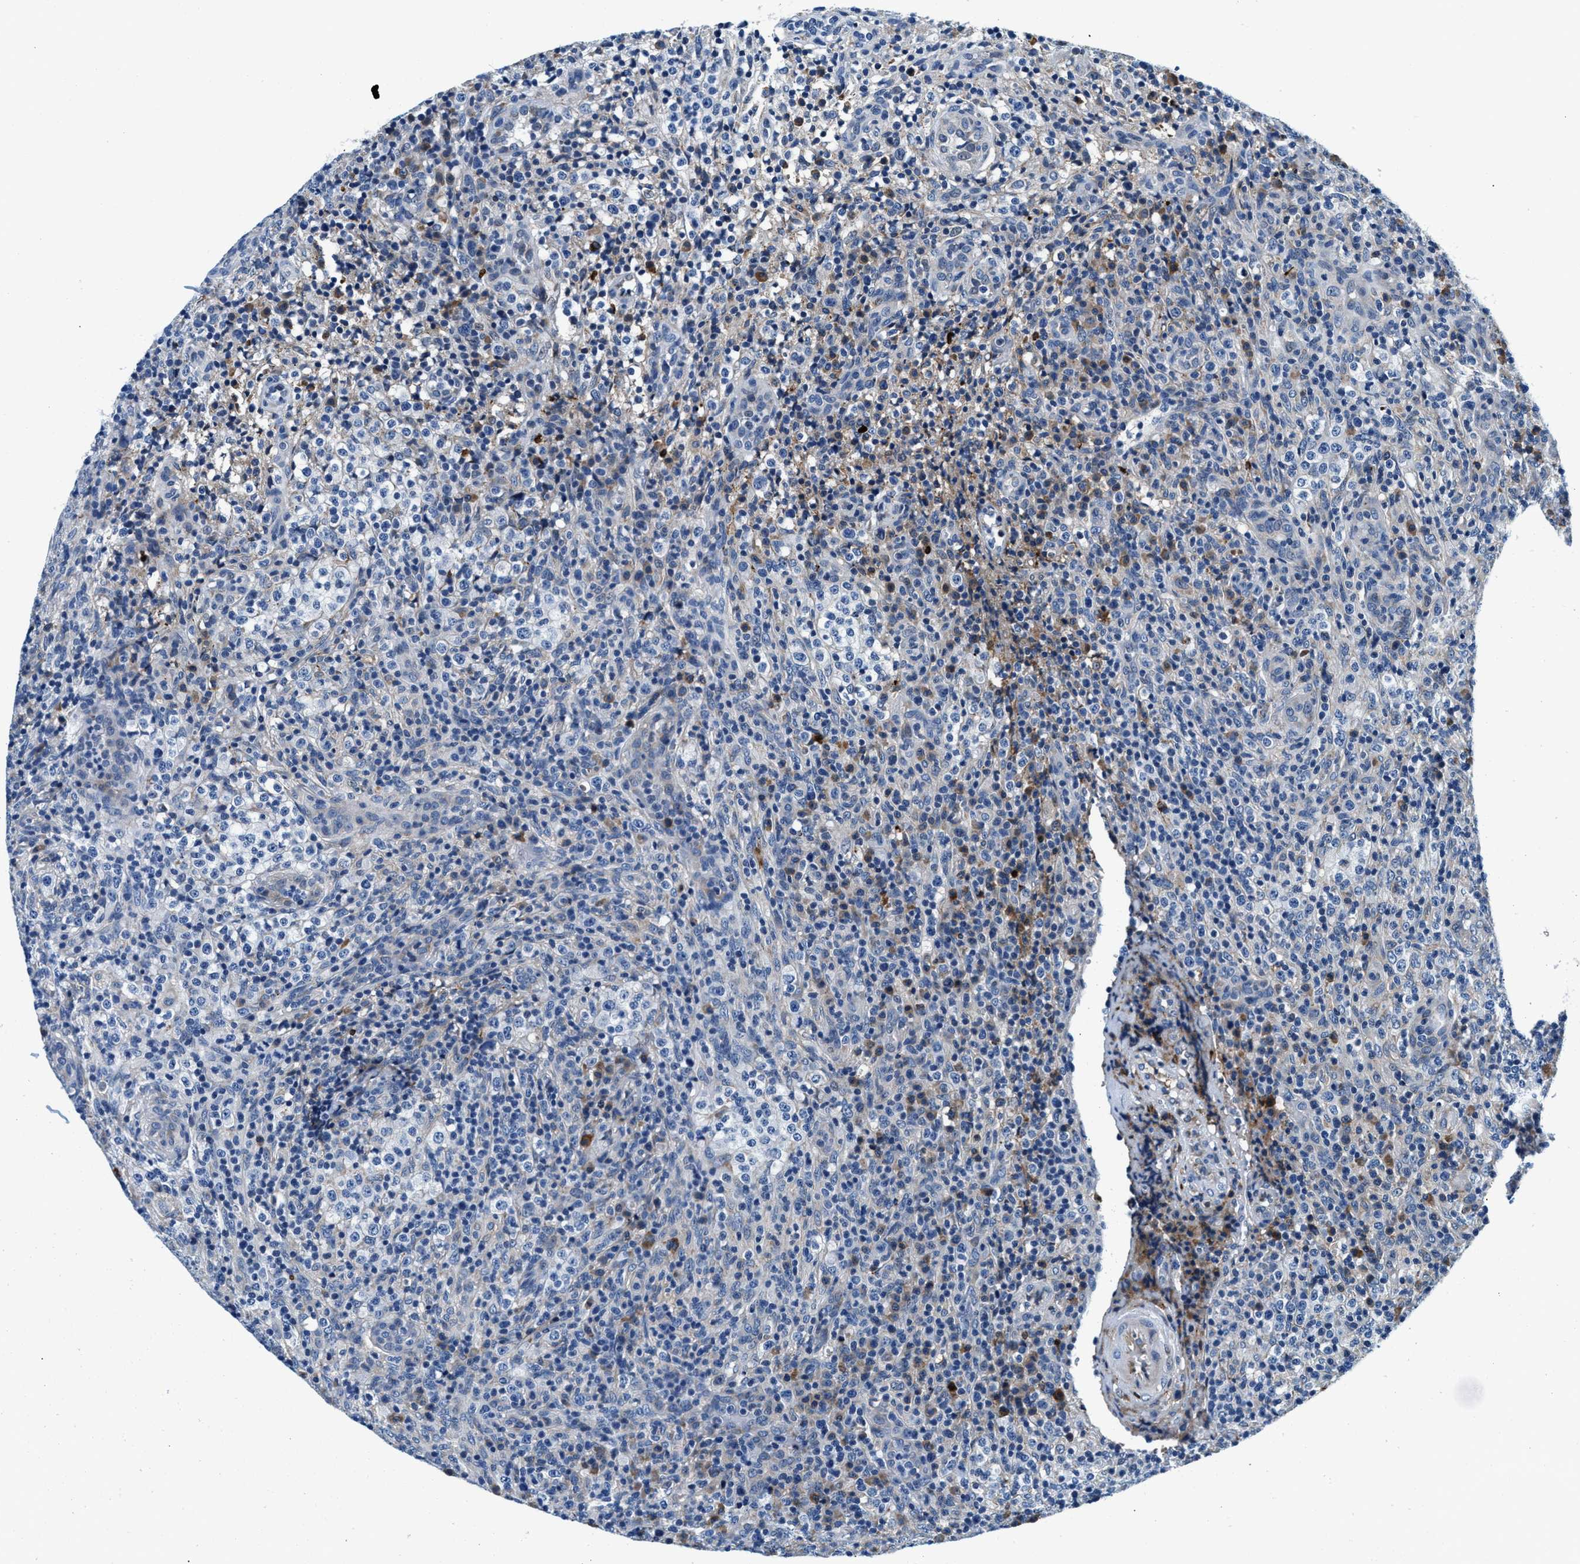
{"staining": {"intensity": "negative", "quantity": "none", "location": "none"}, "tissue": "lymphoma", "cell_type": "Tumor cells", "image_type": "cancer", "snomed": [{"axis": "morphology", "description": "Malignant lymphoma, non-Hodgkin's type, High grade"}, {"axis": "topography", "description": "Lymph node"}], "caption": "IHC micrograph of lymphoma stained for a protein (brown), which shows no expression in tumor cells. (DAB (3,3'-diaminobenzidine) immunohistochemistry (IHC), high magnification).", "gene": "SLFN11", "patient": {"sex": "female", "age": 76}}